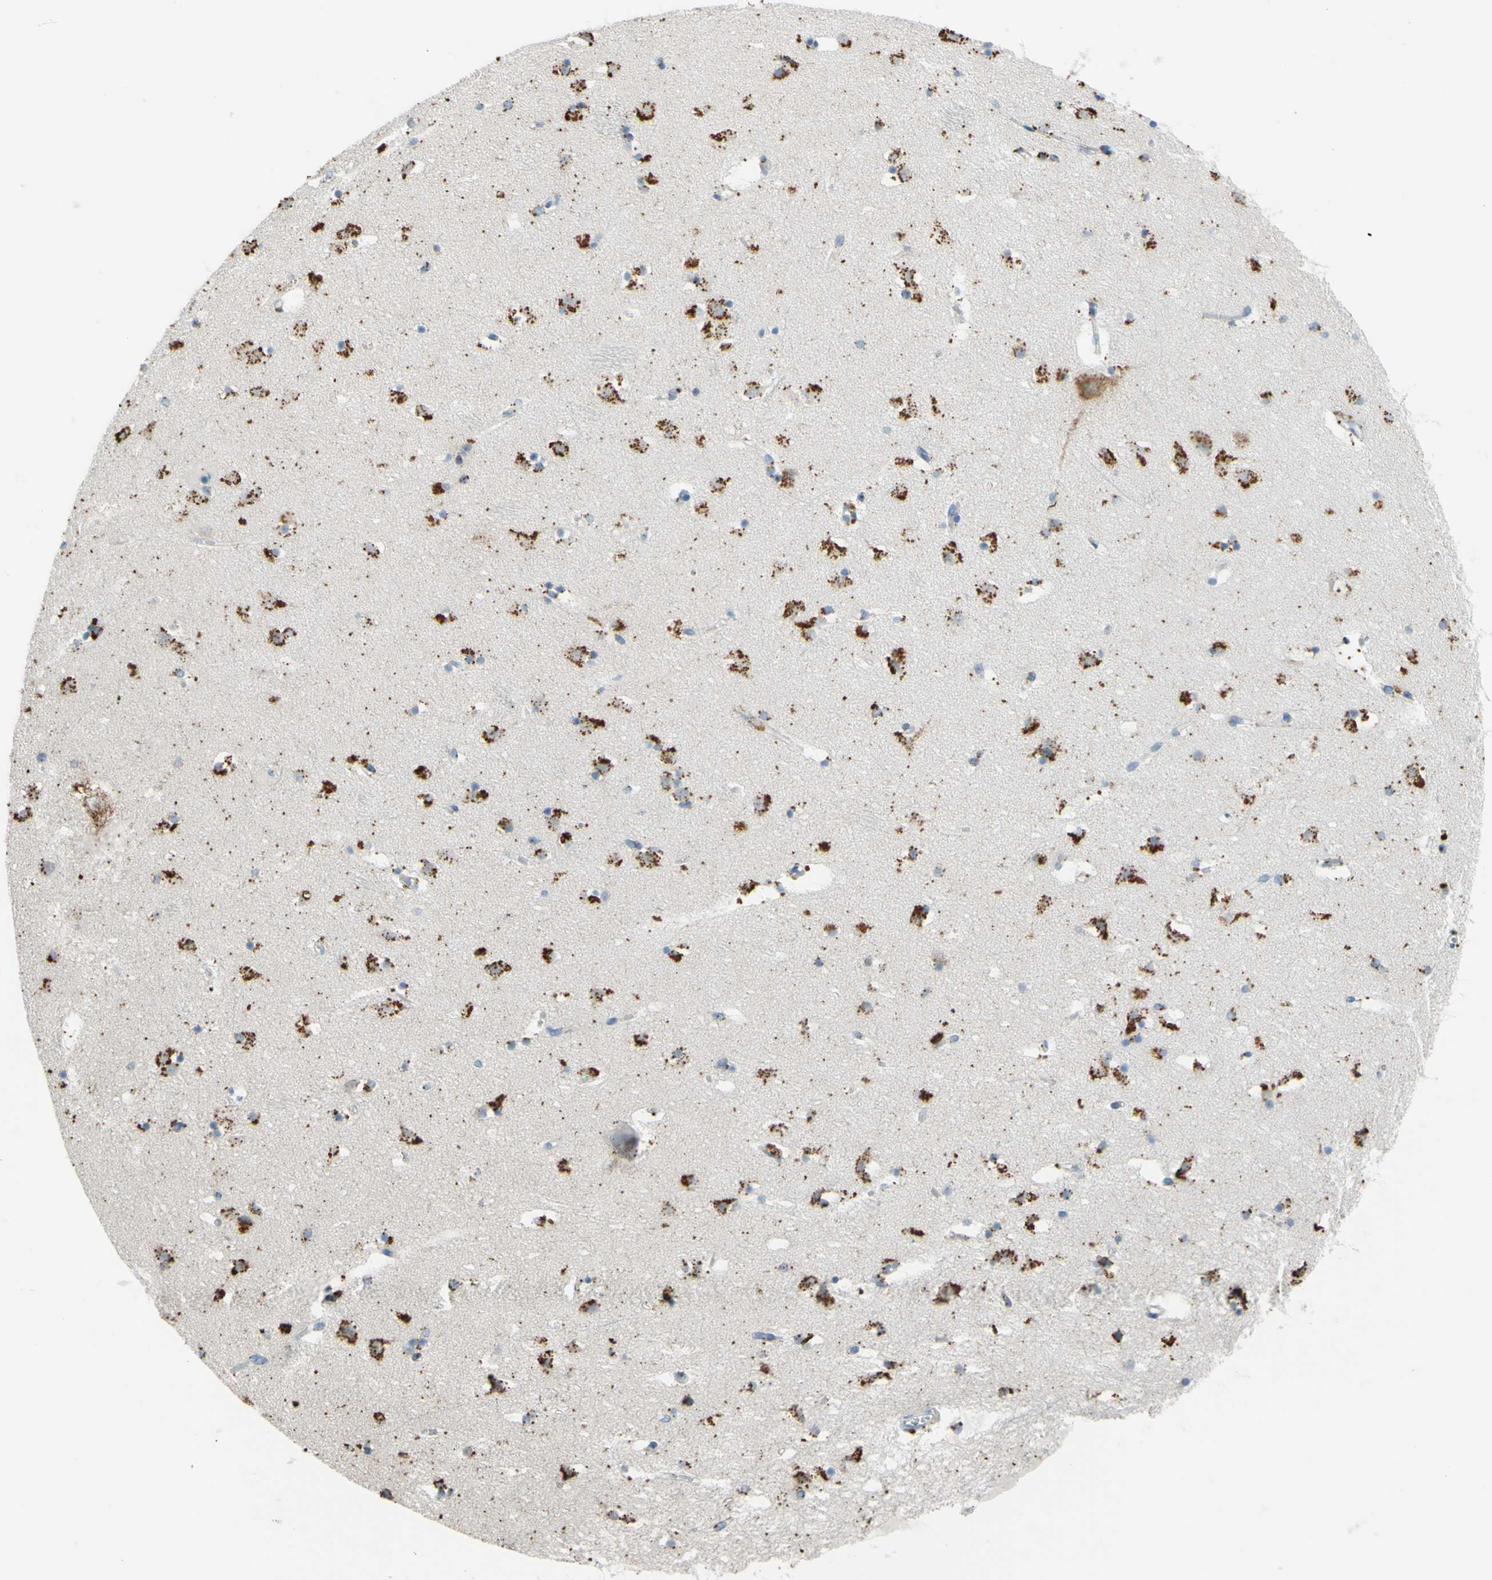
{"staining": {"intensity": "strong", "quantity": ">75%", "location": "cytoplasmic/membranous"}, "tissue": "caudate", "cell_type": "Glial cells", "image_type": "normal", "snomed": [{"axis": "morphology", "description": "Normal tissue, NOS"}, {"axis": "topography", "description": "Lateral ventricle wall"}], "caption": "The histopathology image demonstrates staining of normal caudate, revealing strong cytoplasmic/membranous protein expression (brown color) within glial cells. (brown staining indicates protein expression, while blue staining denotes nuclei).", "gene": "CTSD", "patient": {"sex": "male", "age": 45}}